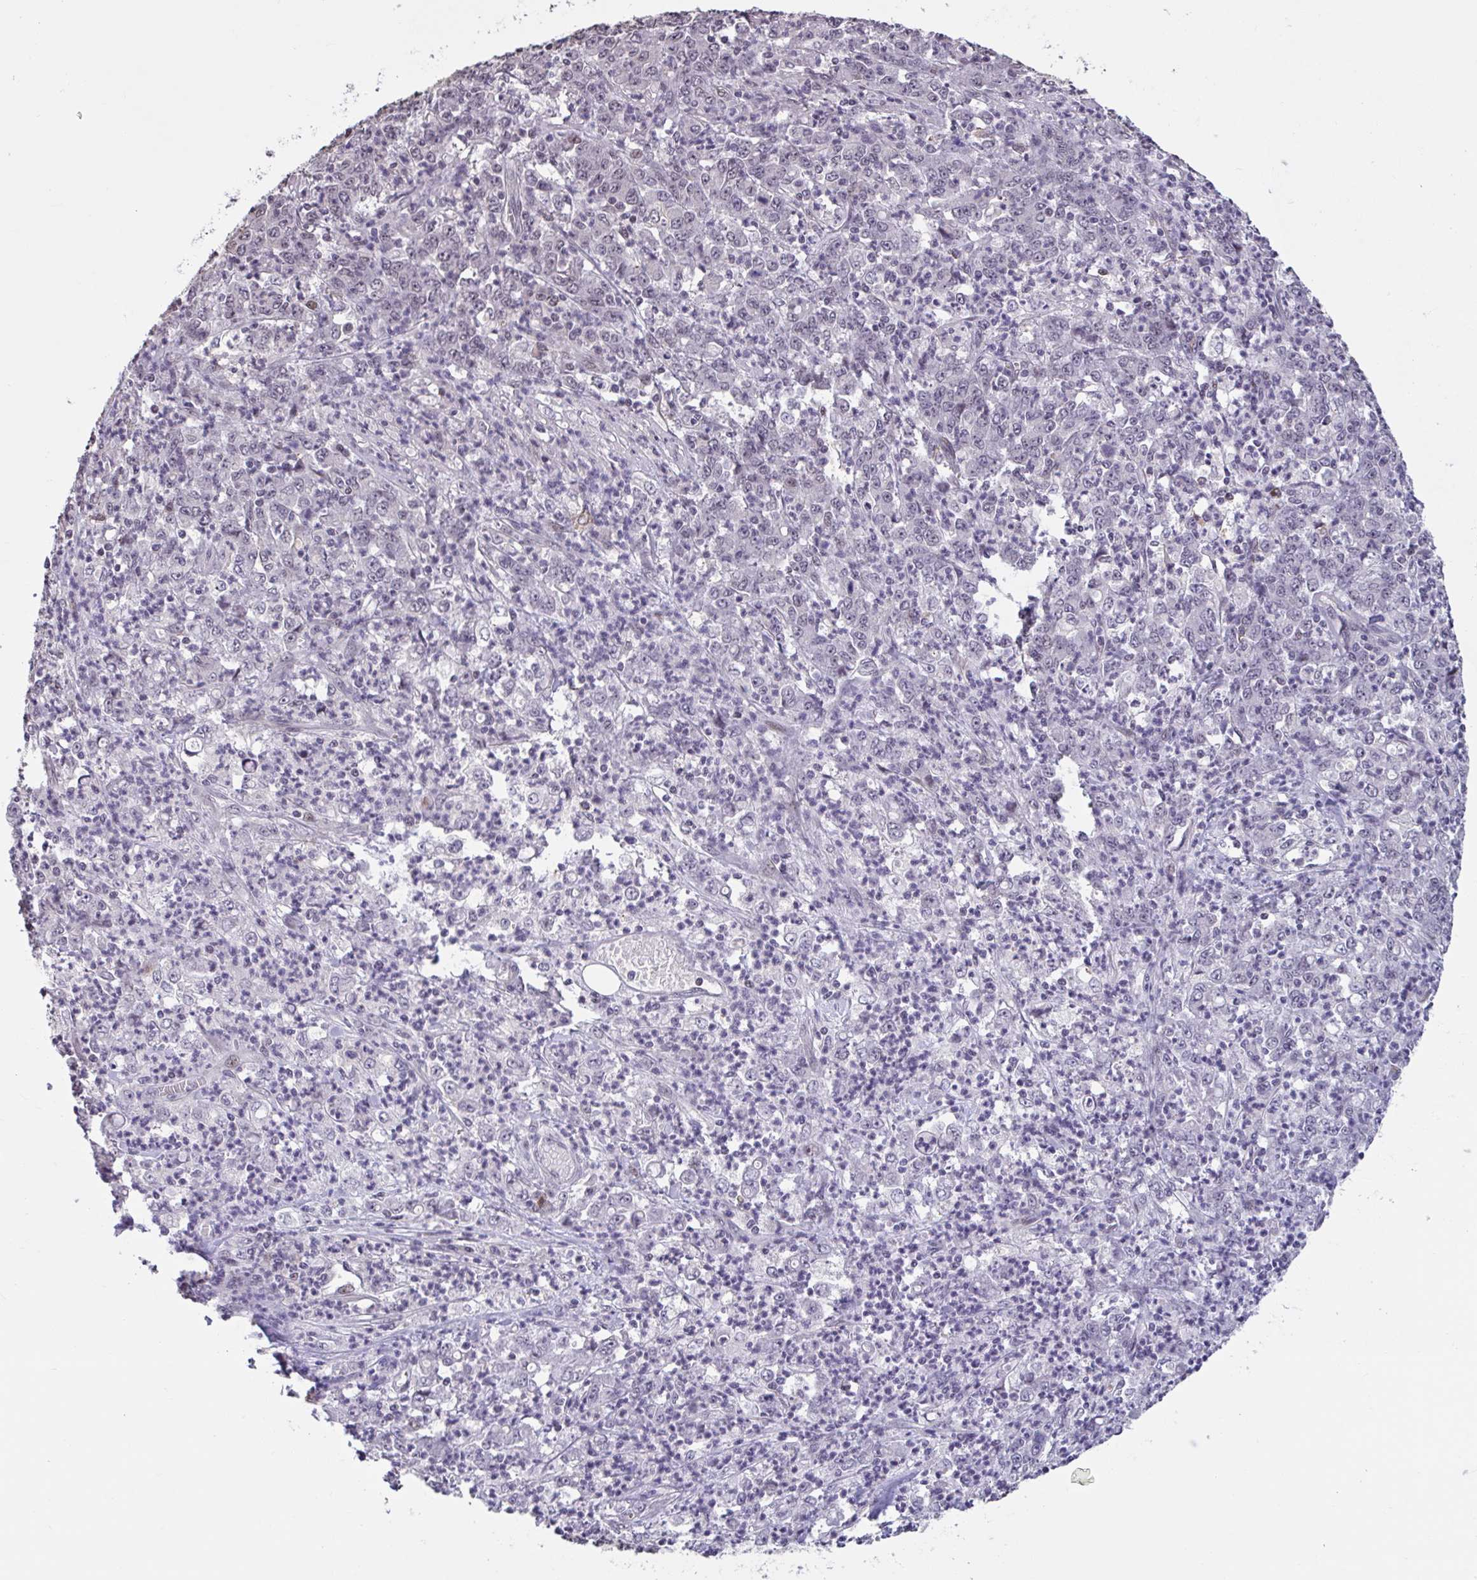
{"staining": {"intensity": "negative", "quantity": "none", "location": "none"}, "tissue": "stomach cancer", "cell_type": "Tumor cells", "image_type": "cancer", "snomed": [{"axis": "morphology", "description": "Adenocarcinoma, NOS"}, {"axis": "topography", "description": "Stomach, lower"}], "caption": "An image of human stomach cancer (adenocarcinoma) is negative for staining in tumor cells.", "gene": "ZNF414", "patient": {"sex": "female", "age": 71}}